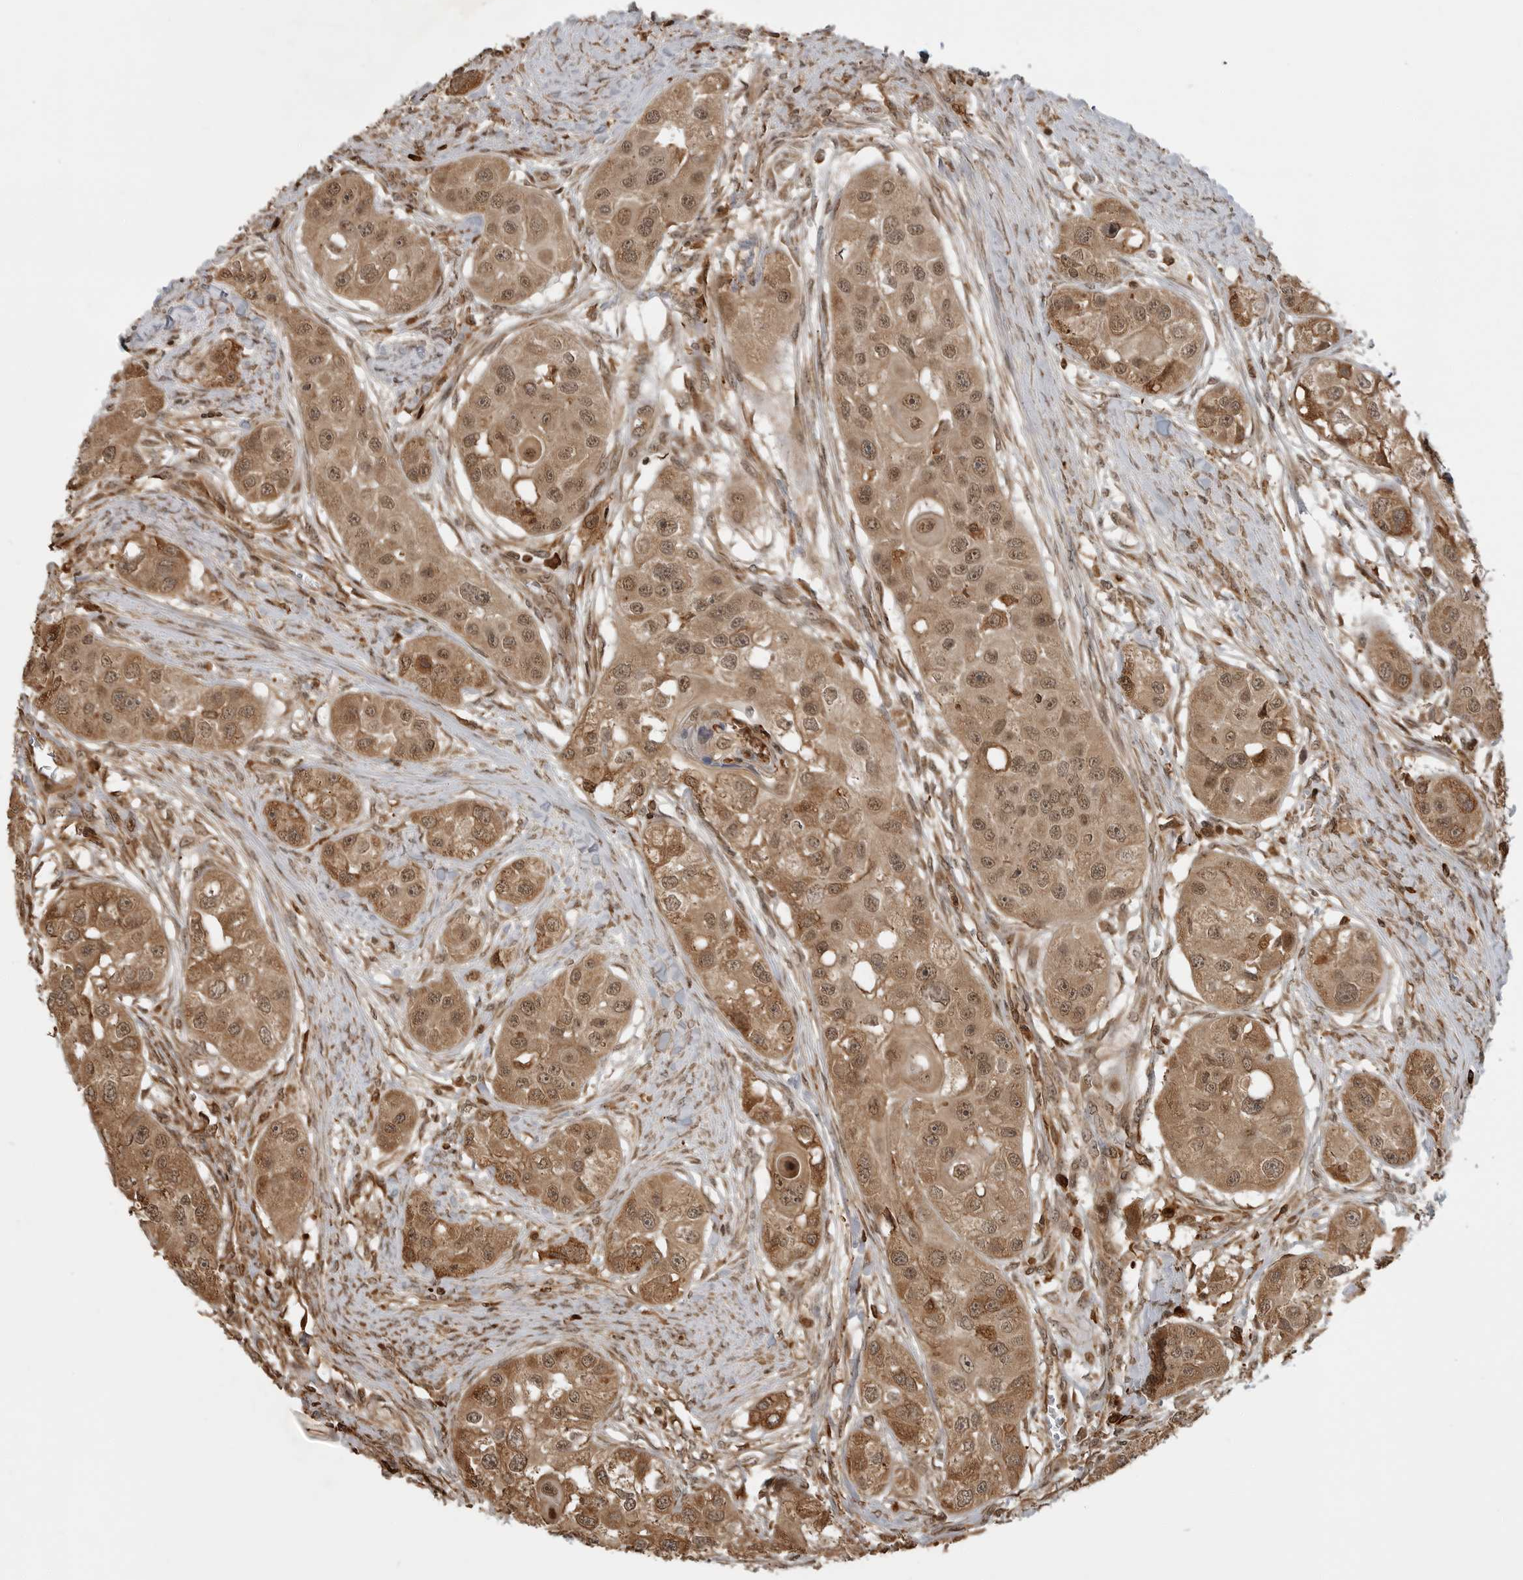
{"staining": {"intensity": "moderate", "quantity": ">75%", "location": "cytoplasmic/membranous,nuclear"}, "tissue": "head and neck cancer", "cell_type": "Tumor cells", "image_type": "cancer", "snomed": [{"axis": "morphology", "description": "Normal tissue, NOS"}, {"axis": "morphology", "description": "Squamous cell carcinoma, NOS"}, {"axis": "topography", "description": "Skeletal muscle"}, {"axis": "topography", "description": "Head-Neck"}], "caption": "Protein expression analysis of human head and neck cancer (squamous cell carcinoma) reveals moderate cytoplasmic/membranous and nuclear staining in about >75% of tumor cells.", "gene": "BMP2K", "patient": {"sex": "male", "age": 51}}